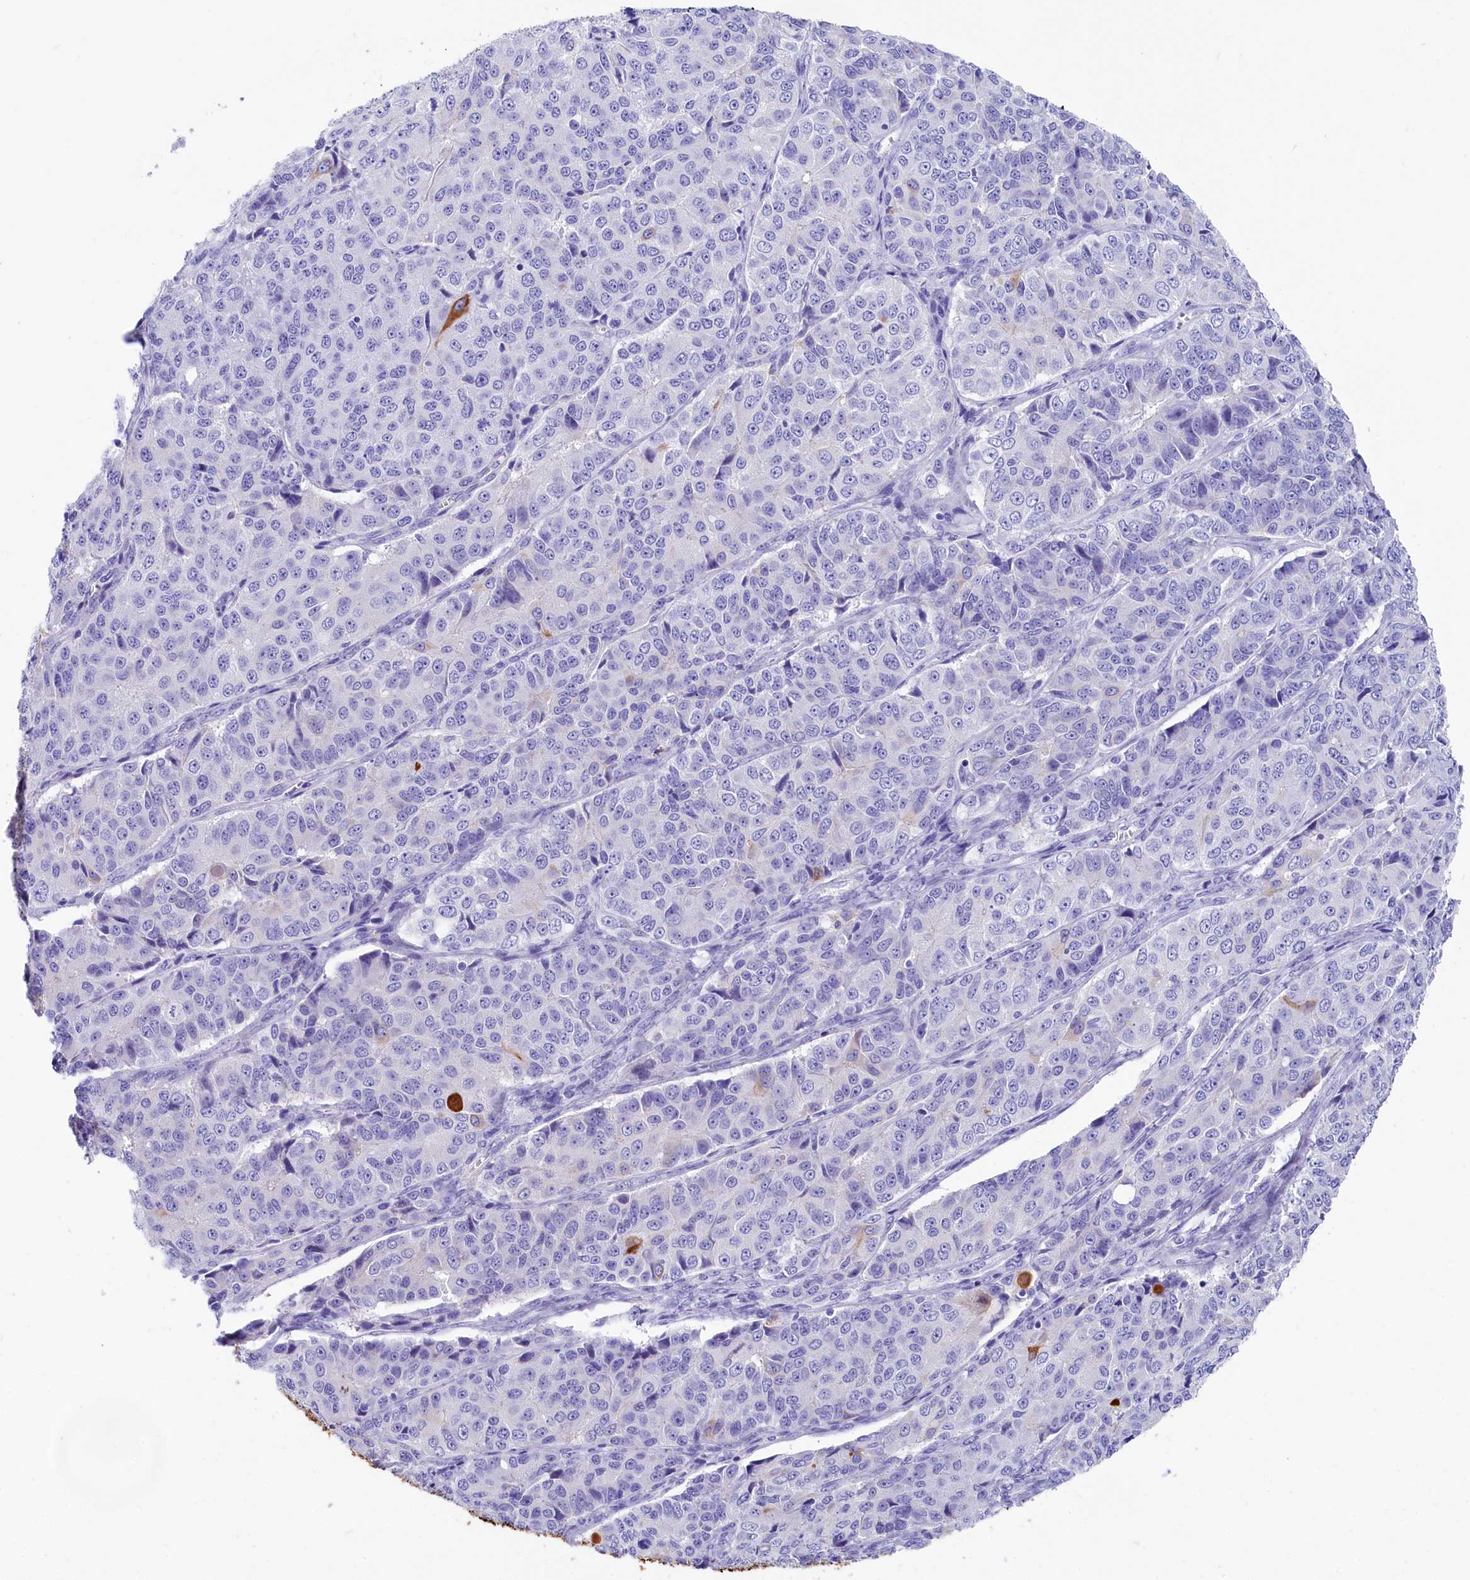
{"staining": {"intensity": "moderate", "quantity": "<25%", "location": "cytoplasmic/membranous"}, "tissue": "ovarian cancer", "cell_type": "Tumor cells", "image_type": "cancer", "snomed": [{"axis": "morphology", "description": "Carcinoma, endometroid"}, {"axis": "topography", "description": "Ovary"}], "caption": "IHC staining of endometroid carcinoma (ovarian), which demonstrates low levels of moderate cytoplasmic/membranous positivity in approximately <25% of tumor cells indicating moderate cytoplasmic/membranous protein staining. The staining was performed using DAB (3,3'-diaminobenzidine) (brown) for protein detection and nuclei were counterstained in hematoxylin (blue).", "gene": "SULT2A1", "patient": {"sex": "female", "age": 51}}